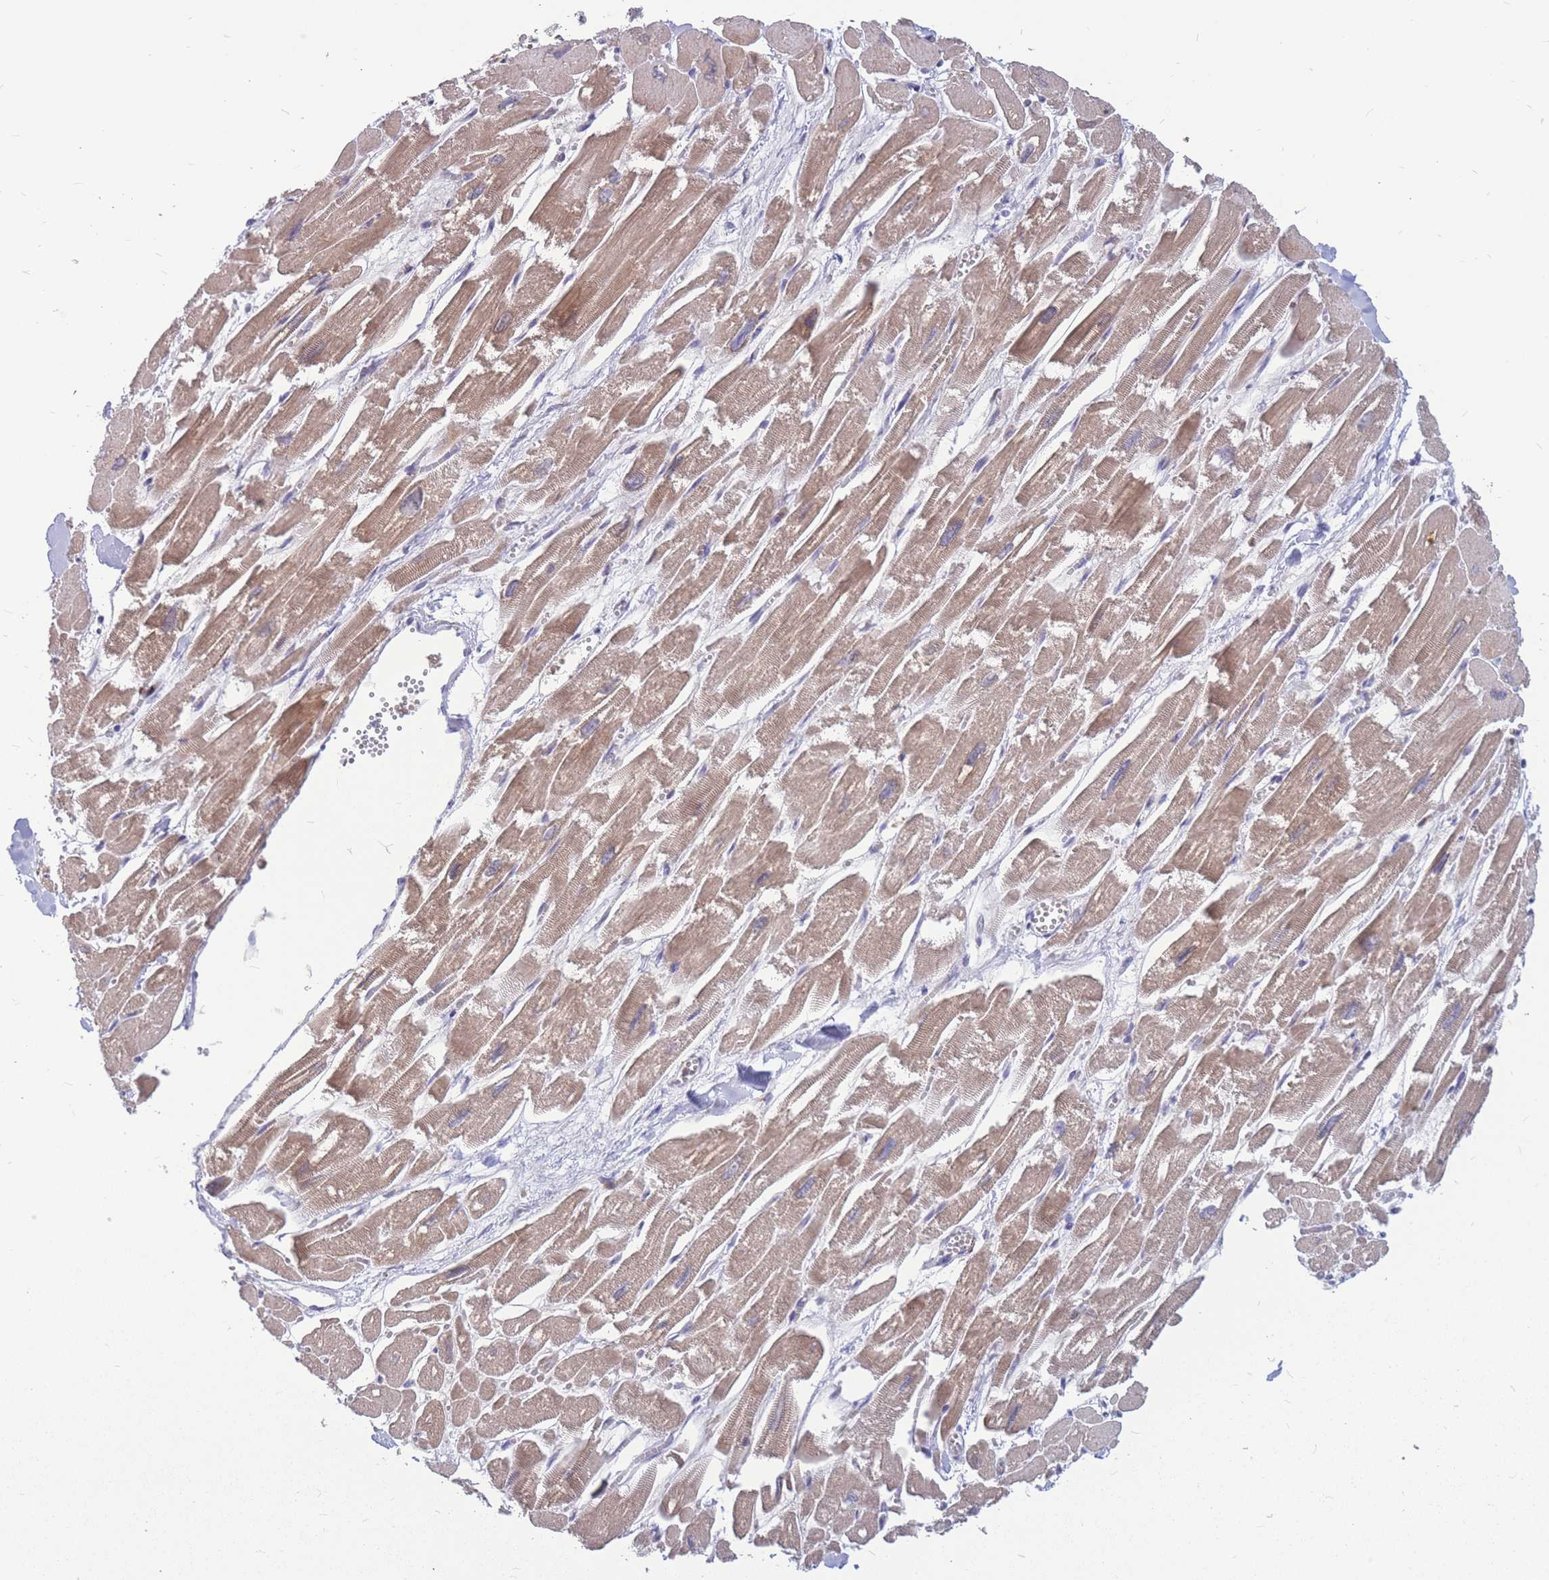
{"staining": {"intensity": "moderate", "quantity": ">75%", "location": "cytoplasmic/membranous"}, "tissue": "heart muscle", "cell_type": "Cardiomyocytes", "image_type": "normal", "snomed": [{"axis": "morphology", "description": "Normal tissue, NOS"}, {"axis": "topography", "description": "Heart"}], "caption": "Immunohistochemistry image of normal human heart muscle stained for a protein (brown), which exhibits medium levels of moderate cytoplasmic/membranous positivity in approximately >75% of cardiomyocytes.", "gene": "ADD2", "patient": {"sex": "male", "age": 54}}